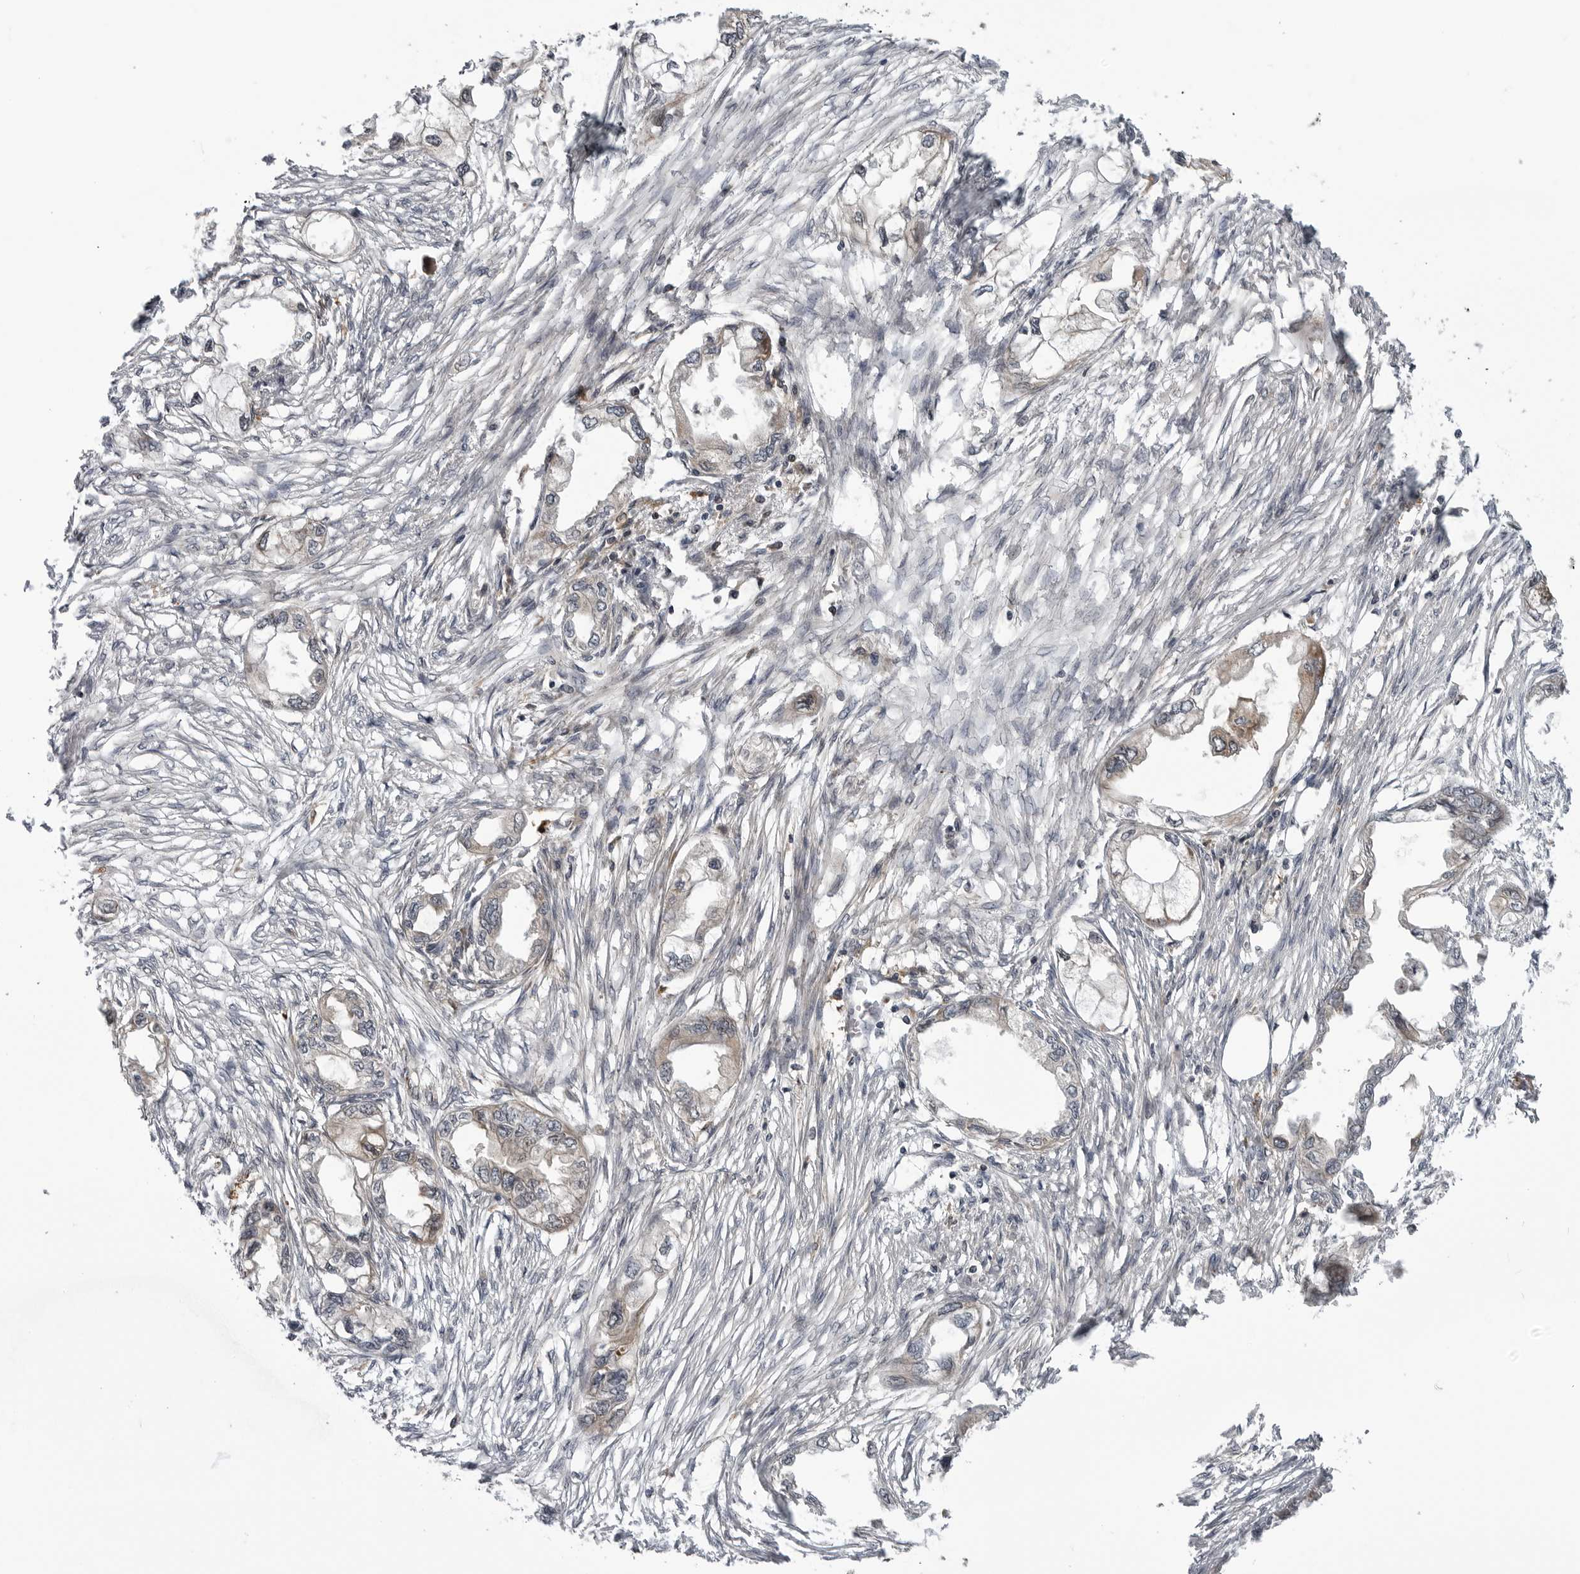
{"staining": {"intensity": "weak", "quantity": "25%-75%", "location": "cytoplasmic/membranous"}, "tissue": "endometrial cancer", "cell_type": "Tumor cells", "image_type": "cancer", "snomed": [{"axis": "morphology", "description": "Adenocarcinoma, NOS"}, {"axis": "morphology", "description": "Adenocarcinoma, metastatic, NOS"}, {"axis": "topography", "description": "Adipose tissue"}, {"axis": "topography", "description": "Endometrium"}], "caption": "DAB immunohistochemical staining of endometrial cancer shows weak cytoplasmic/membranous protein positivity in about 25%-75% of tumor cells.", "gene": "LRRC45", "patient": {"sex": "female", "age": 67}}